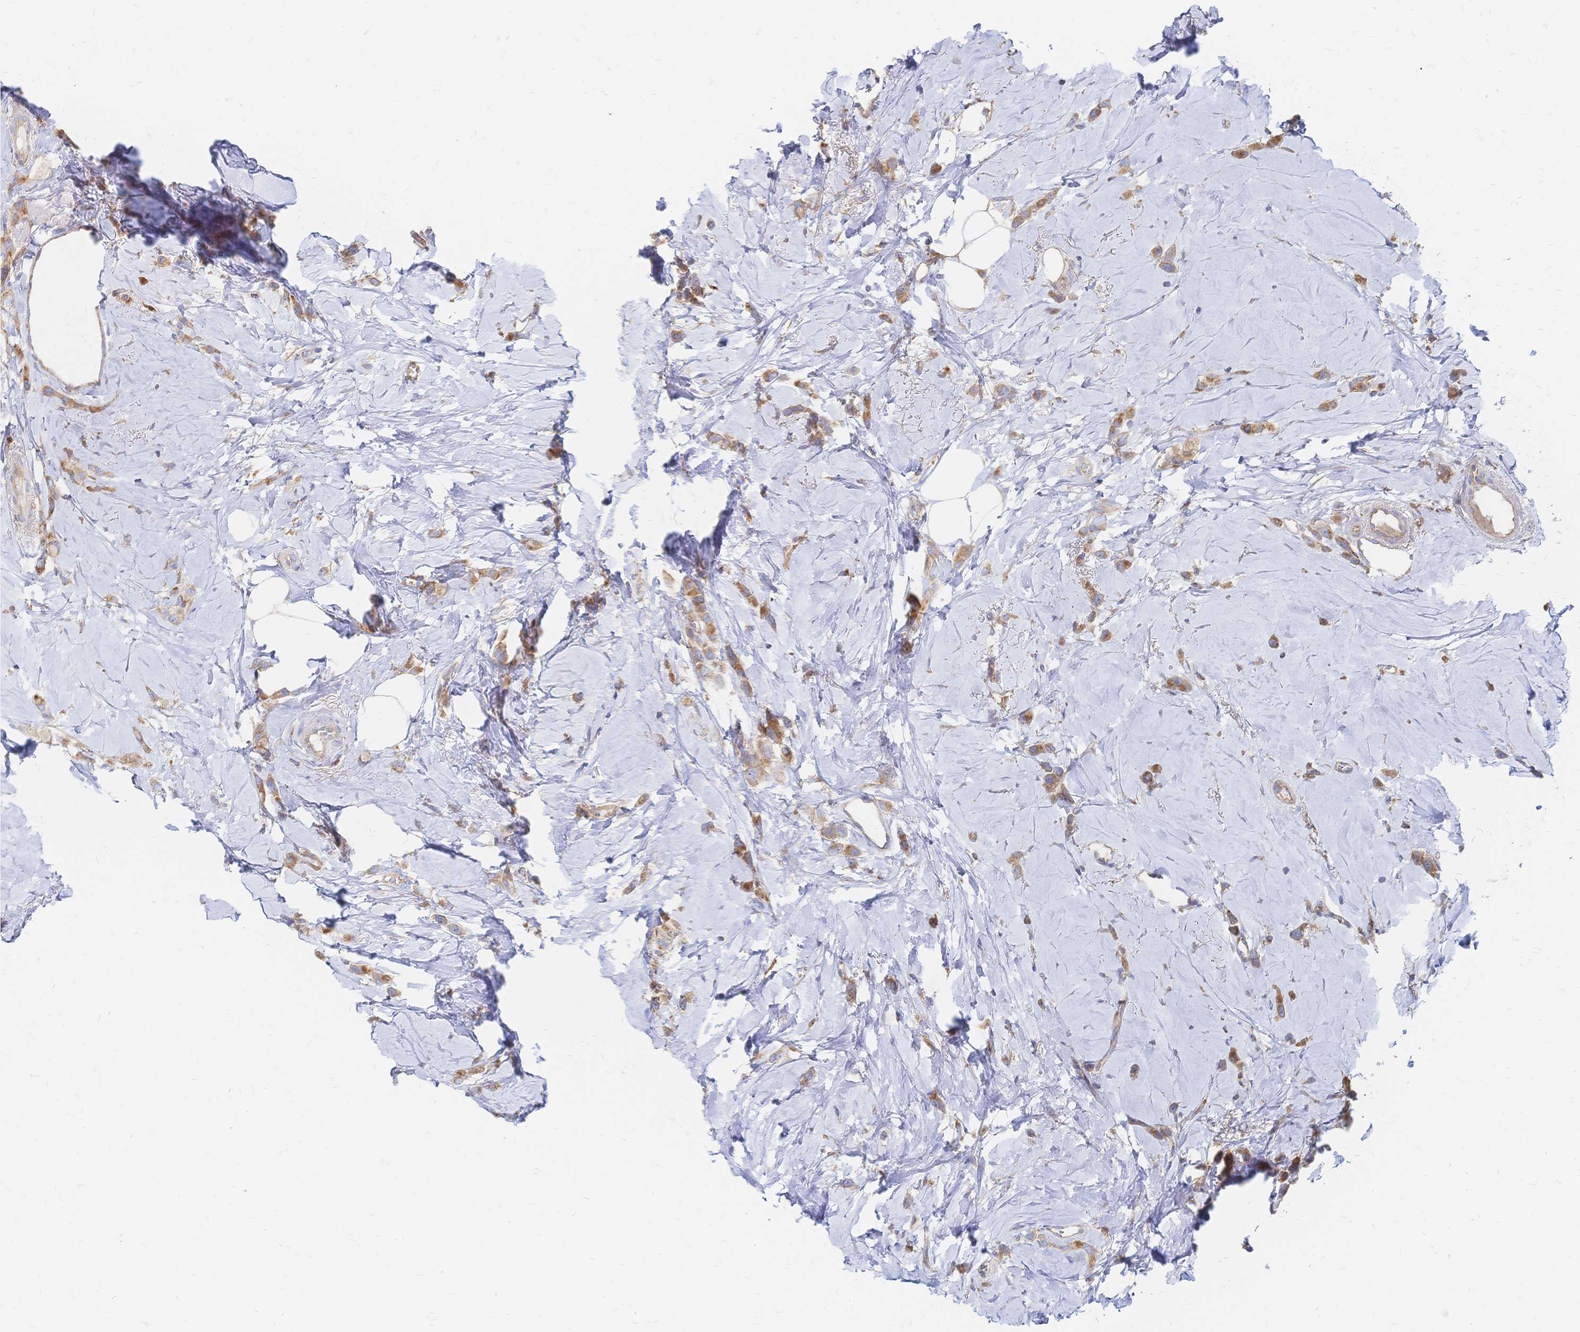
{"staining": {"intensity": "weak", "quantity": ">75%", "location": "cytoplasmic/membranous"}, "tissue": "breast cancer", "cell_type": "Tumor cells", "image_type": "cancer", "snomed": [{"axis": "morphology", "description": "Lobular carcinoma"}, {"axis": "topography", "description": "Breast"}], "caption": "Protein expression analysis of lobular carcinoma (breast) demonstrates weak cytoplasmic/membranous positivity in about >75% of tumor cells.", "gene": "SORBS1", "patient": {"sex": "female", "age": 66}}